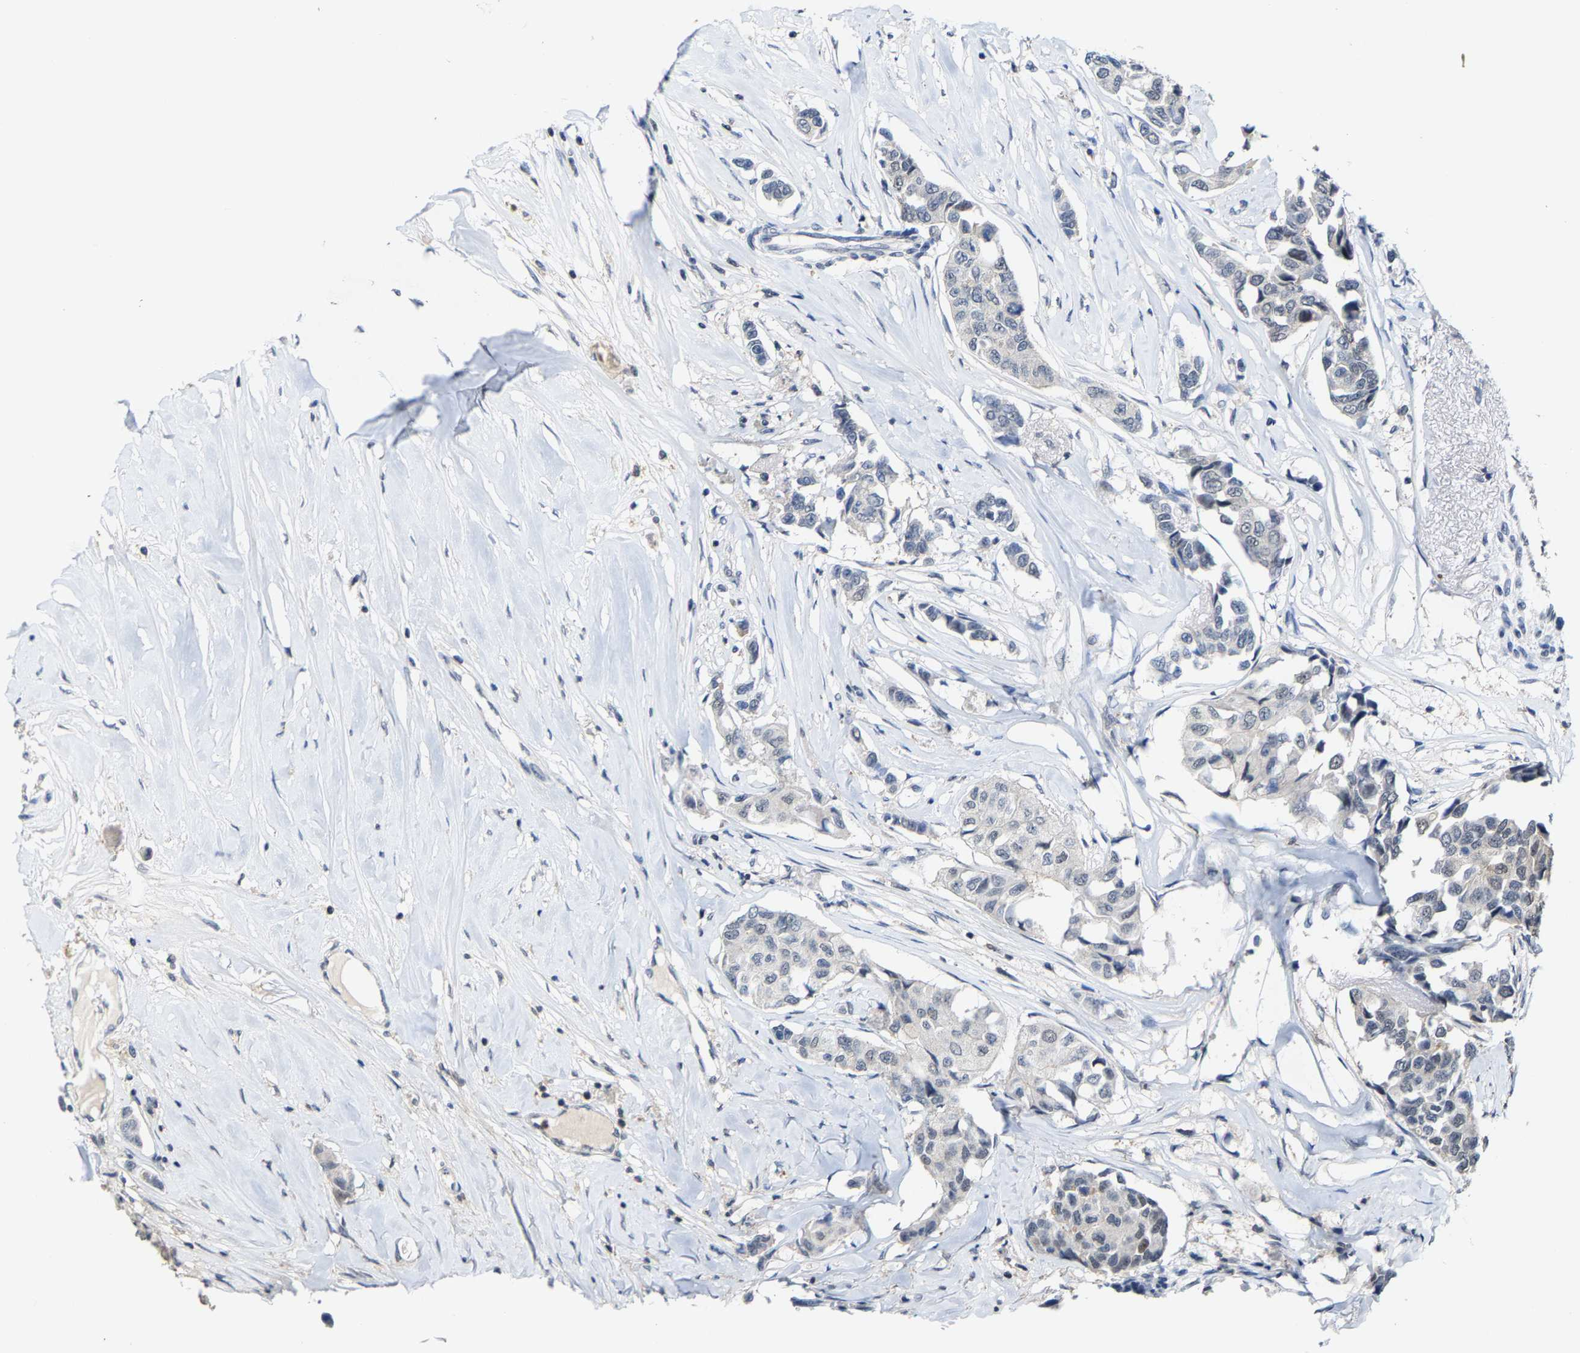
{"staining": {"intensity": "negative", "quantity": "none", "location": "none"}, "tissue": "breast cancer", "cell_type": "Tumor cells", "image_type": "cancer", "snomed": [{"axis": "morphology", "description": "Duct carcinoma"}, {"axis": "topography", "description": "Breast"}], "caption": "The immunohistochemistry micrograph has no significant expression in tumor cells of breast intraductal carcinoma tissue.", "gene": "FGD3", "patient": {"sex": "female", "age": 80}}